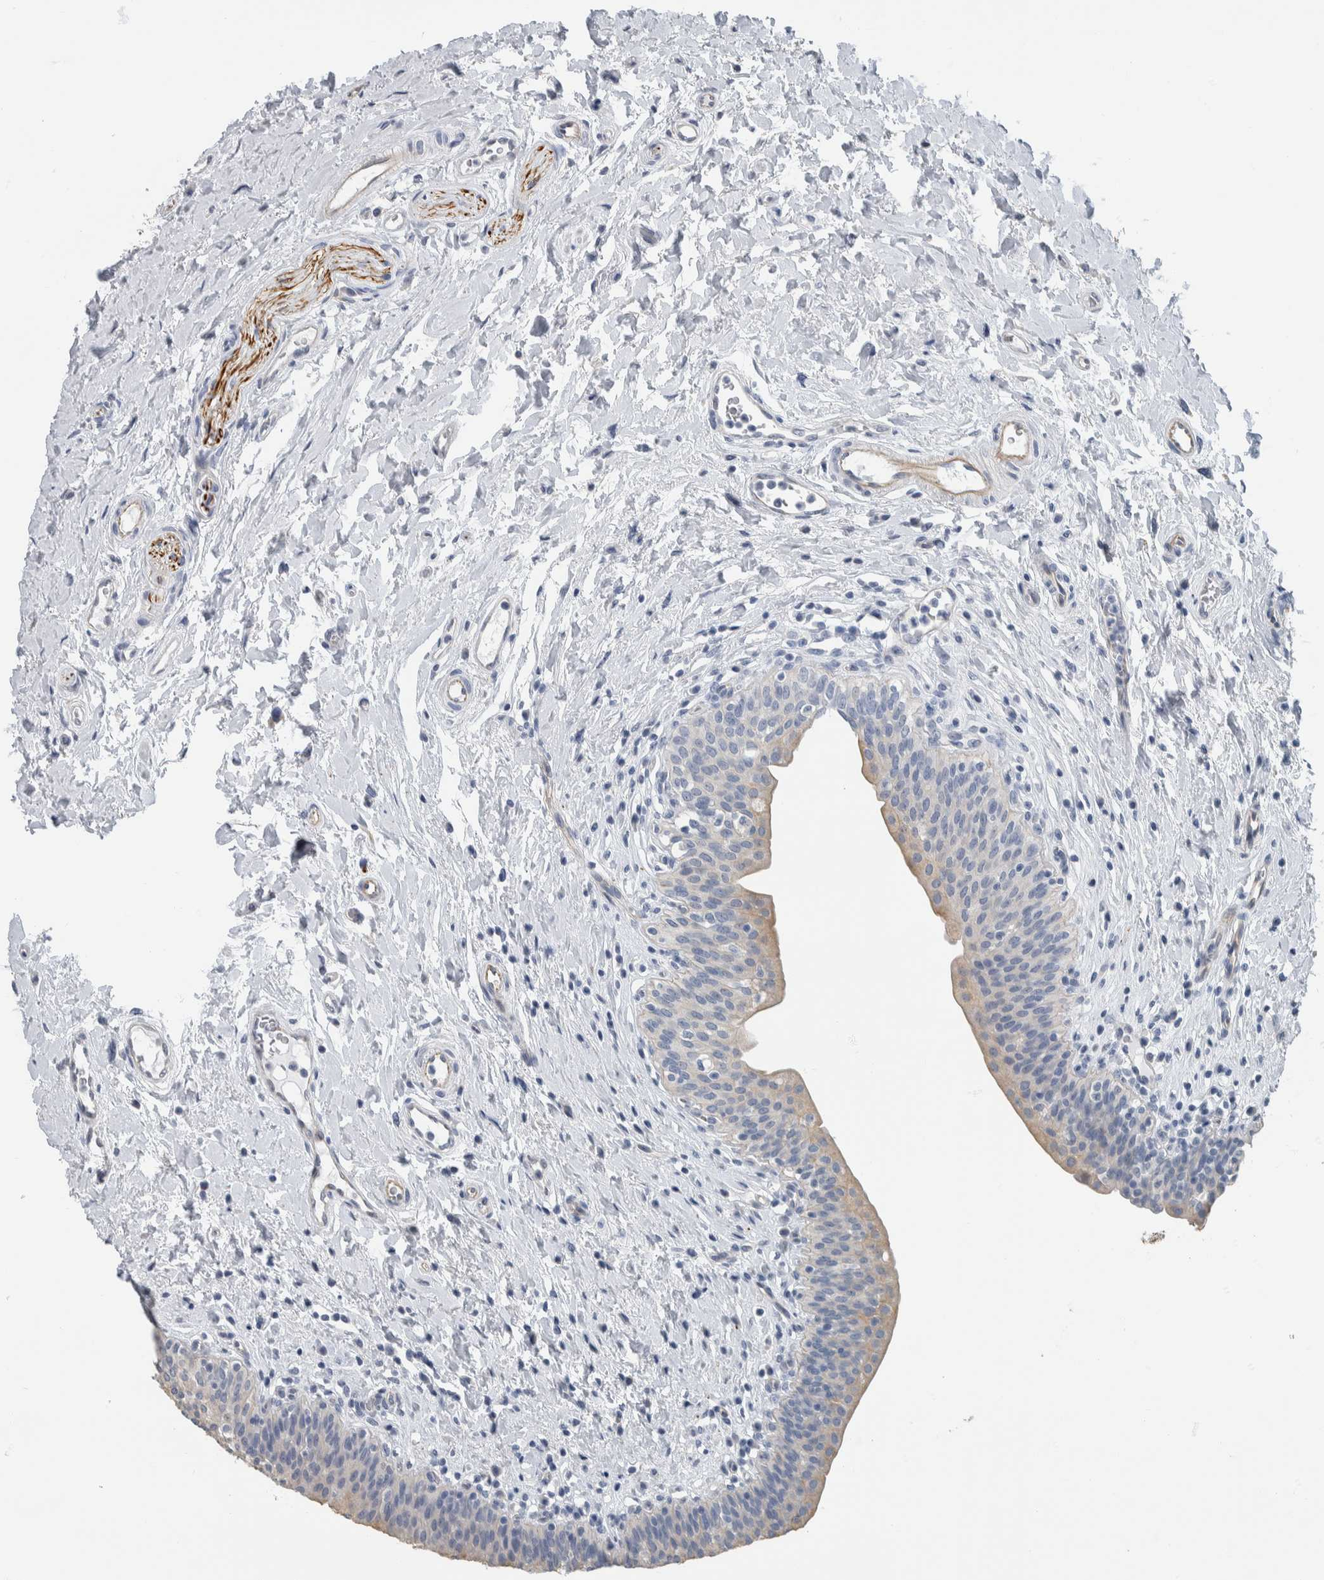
{"staining": {"intensity": "weak", "quantity": "<25%", "location": "cytoplasmic/membranous"}, "tissue": "urinary bladder", "cell_type": "Urothelial cells", "image_type": "normal", "snomed": [{"axis": "morphology", "description": "Normal tissue, NOS"}, {"axis": "topography", "description": "Urinary bladder"}], "caption": "An image of urinary bladder stained for a protein shows no brown staining in urothelial cells.", "gene": "NEFM", "patient": {"sex": "male", "age": 83}}